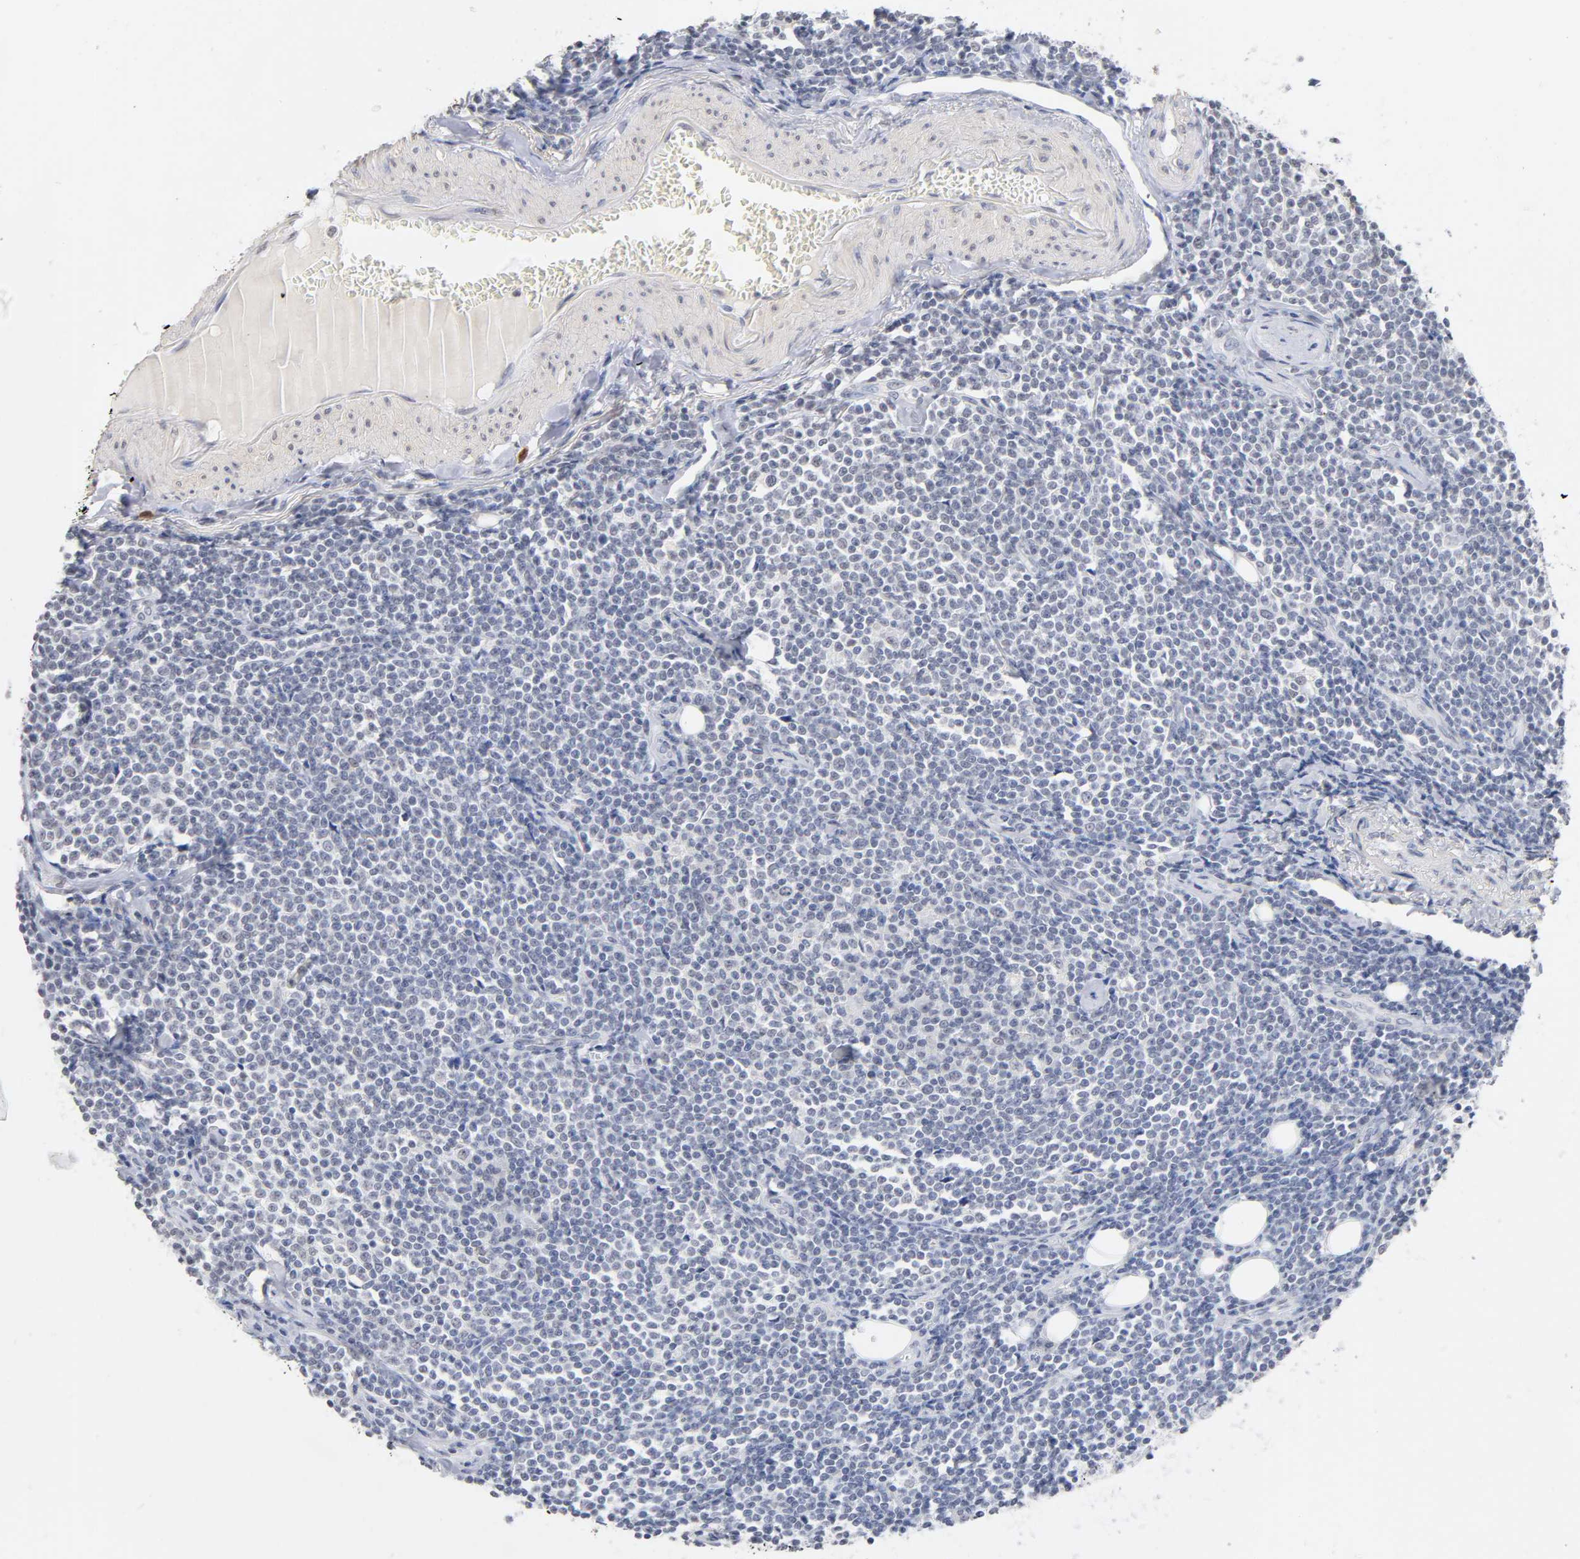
{"staining": {"intensity": "negative", "quantity": "none", "location": "none"}, "tissue": "lymphoma", "cell_type": "Tumor cells", "image_type": "cancer", "snomed": [{"axis": "morphology", "description": "Malignant lymphoma, non-Hodgkin's type, Low grade"}, {"axis": "topography", "description": "Soft tissue"}], "caption": "A histopathology image of lymphoma stained for a protein shows no brown staining in tumor cells.", "gene": "CRABP2", "patient": {"sex": "male", "age": 92}}